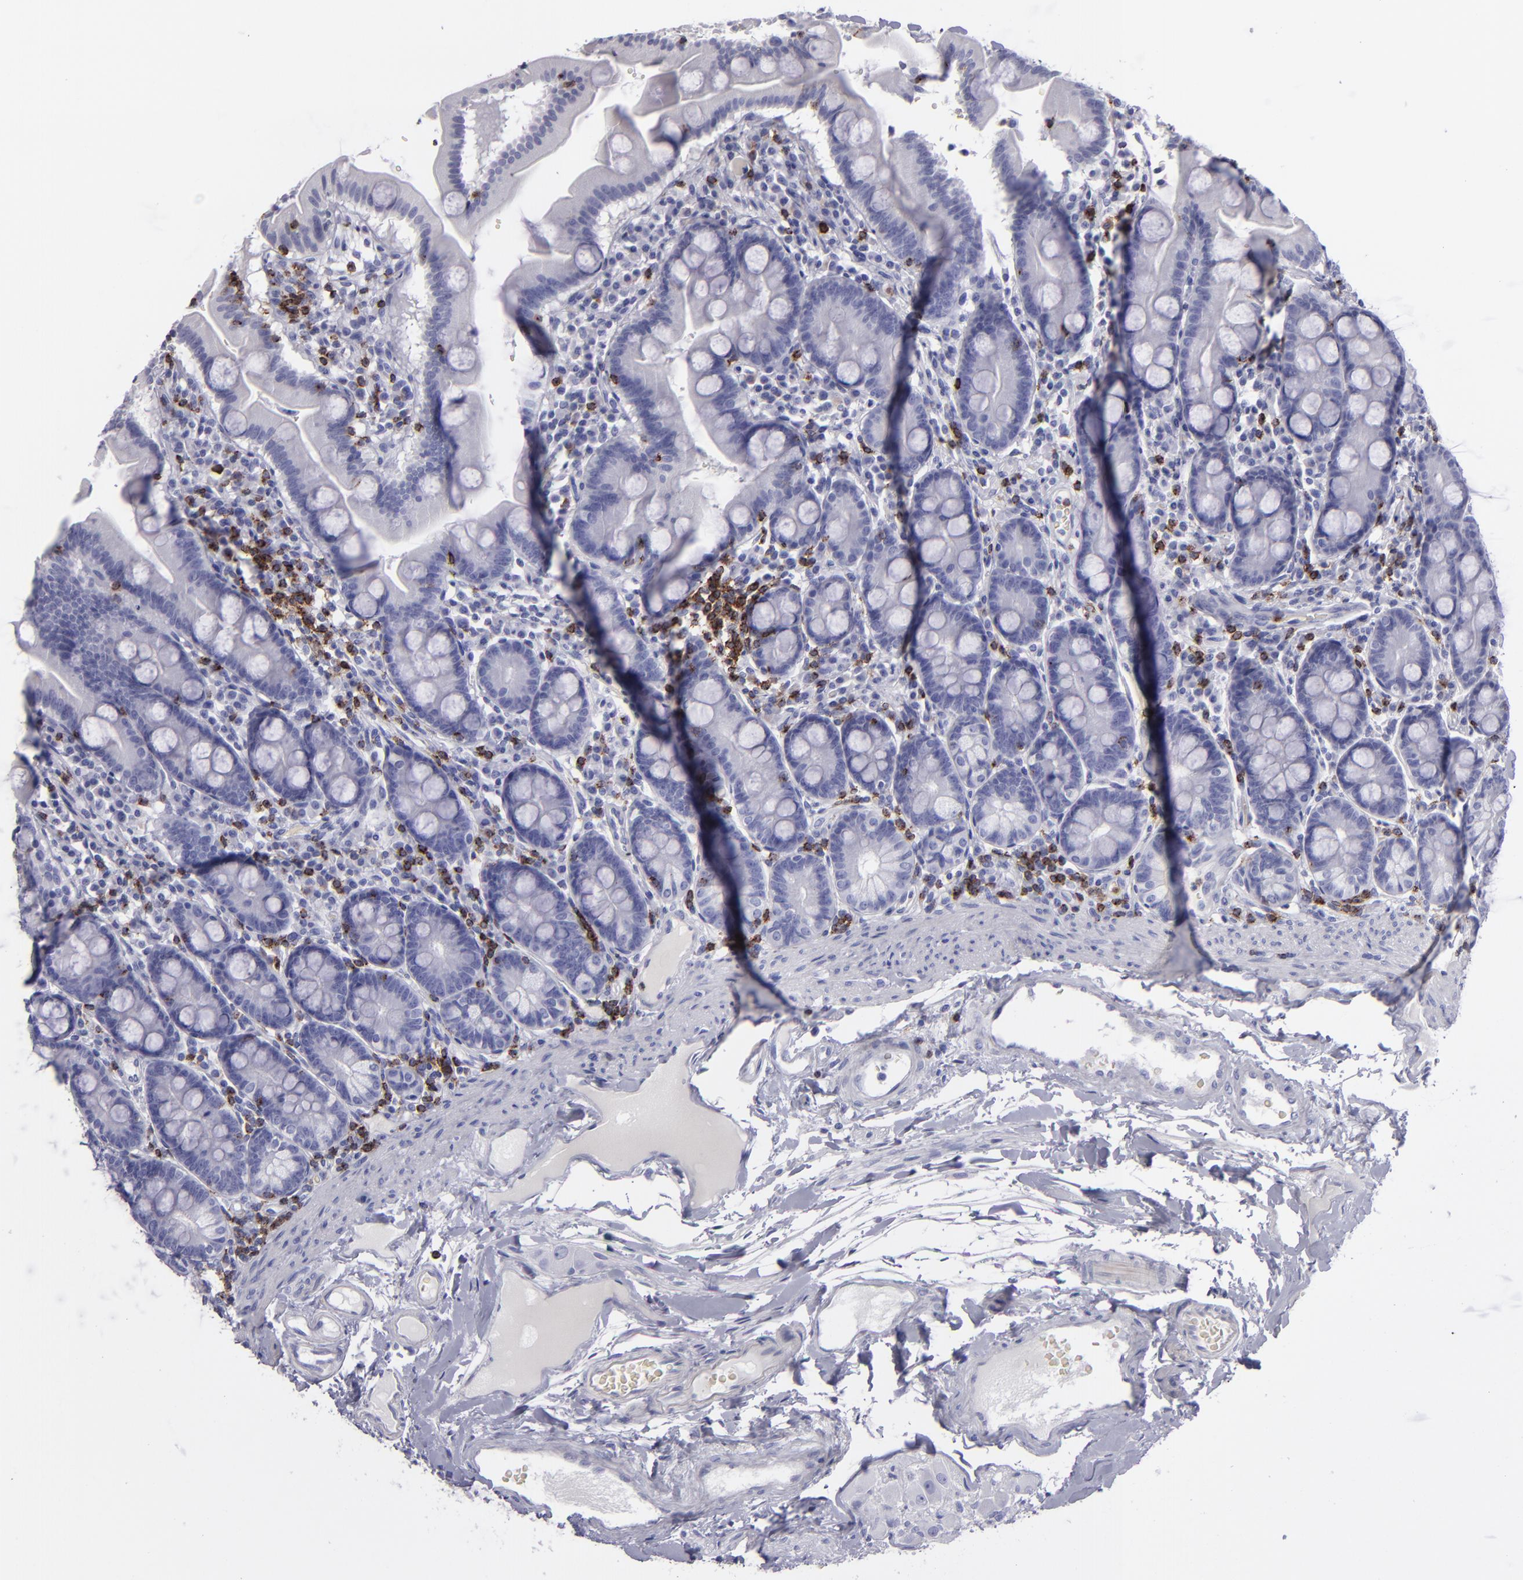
{"staining": {"intensity": "negative", "quantity": "none", "location": "none"}, "tissue": "duodenum", "cell_type": "Glandular cells", "image_type": "normal", "snomed": [{"axis": "morphology", "description": "Normal tissue, NOS"}, {"axis": "topography", "description": "Duodenum"}], "caption": "Immunohistochemical staining of unremarkable human duodenum demonstrates no significant expression in glandular cells. The staining is performed using DAB (3,3'-diaminobenzidine) brown chromogen with nuclei counter-stained in using hematoxylin.", "gene": "CD2", "patient": {"sex": "male", "age": 50}}